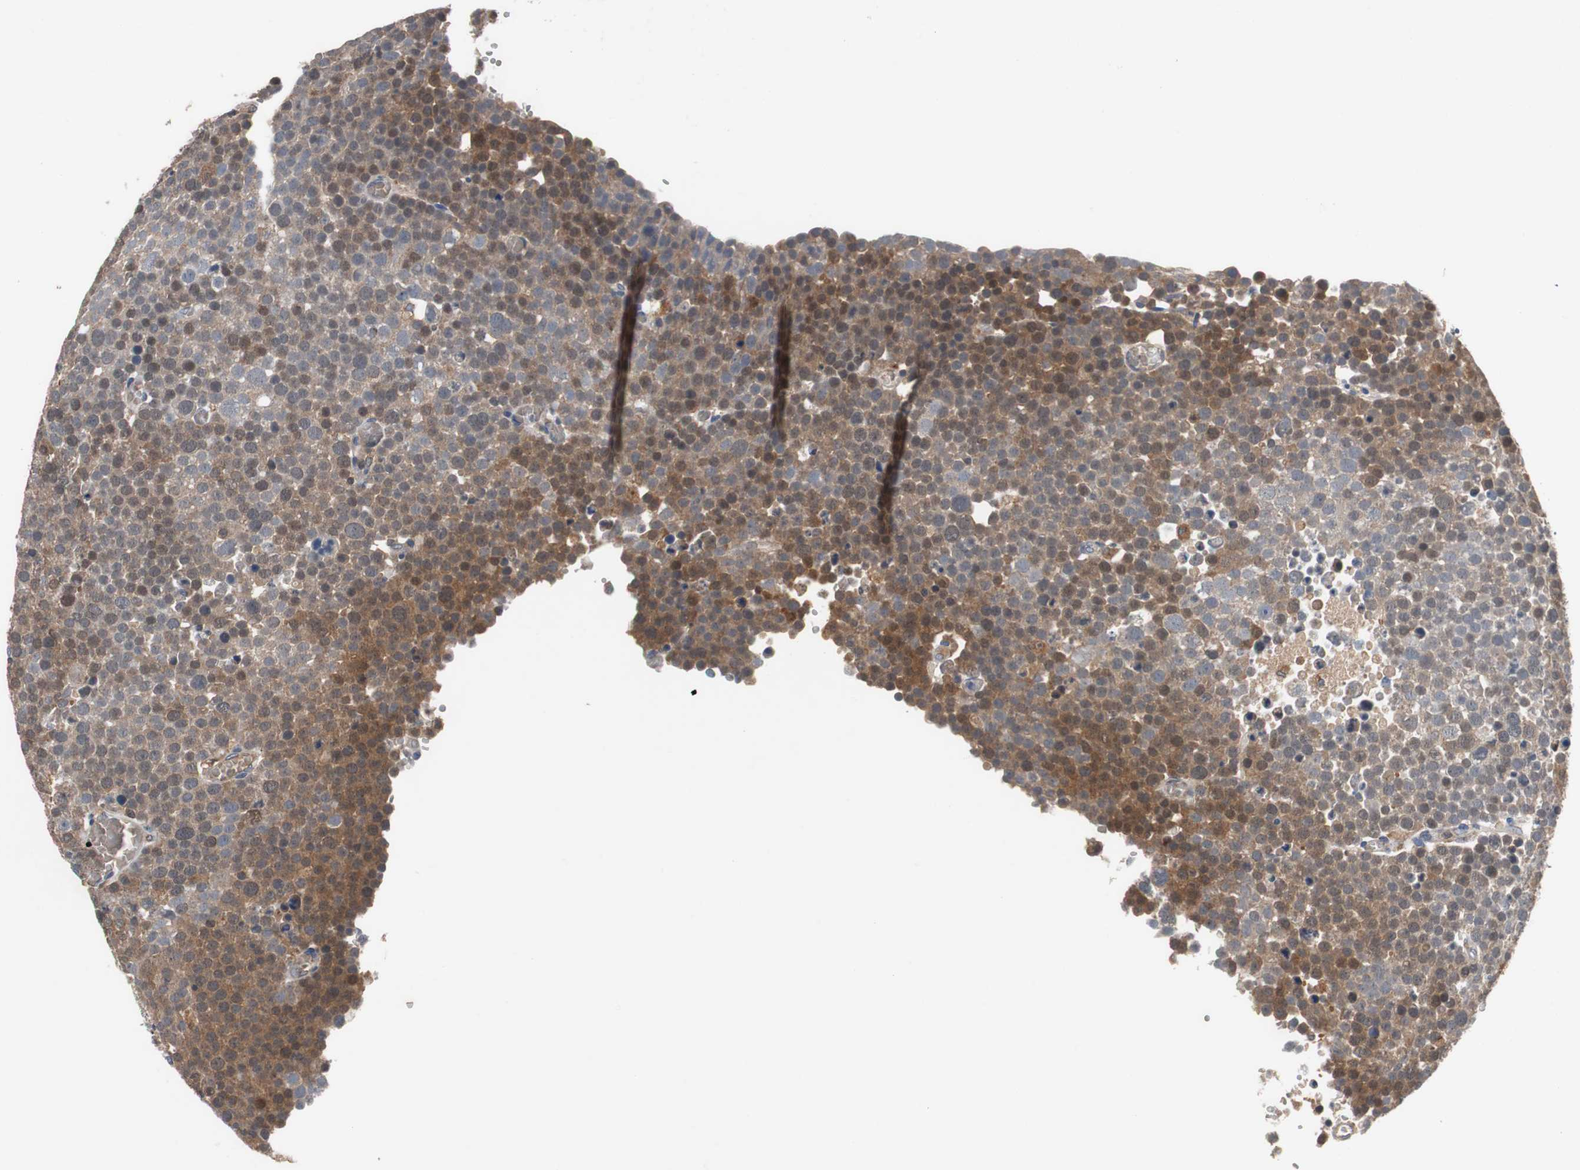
{"staining": {"intensity": "moderate", "quantity": ">75%", "location": "cytoplasmic/membranous"}, "tissue": "testis cancer", "cell_type": "Tumor cells", "image_type": "cancer", "snomed": [{"axis": "morphology", "description": "Seminoma, NOS"}, {"axis": "topography", "description": "Testis"}], "caption": "Human testis cancer stained with a brown dye shows moderate cytoplasmic/membranous positive expression in approximately >75% of tumor cells.", "gene": "CALB2", "patient": {"sex": "male", "age": 71}}